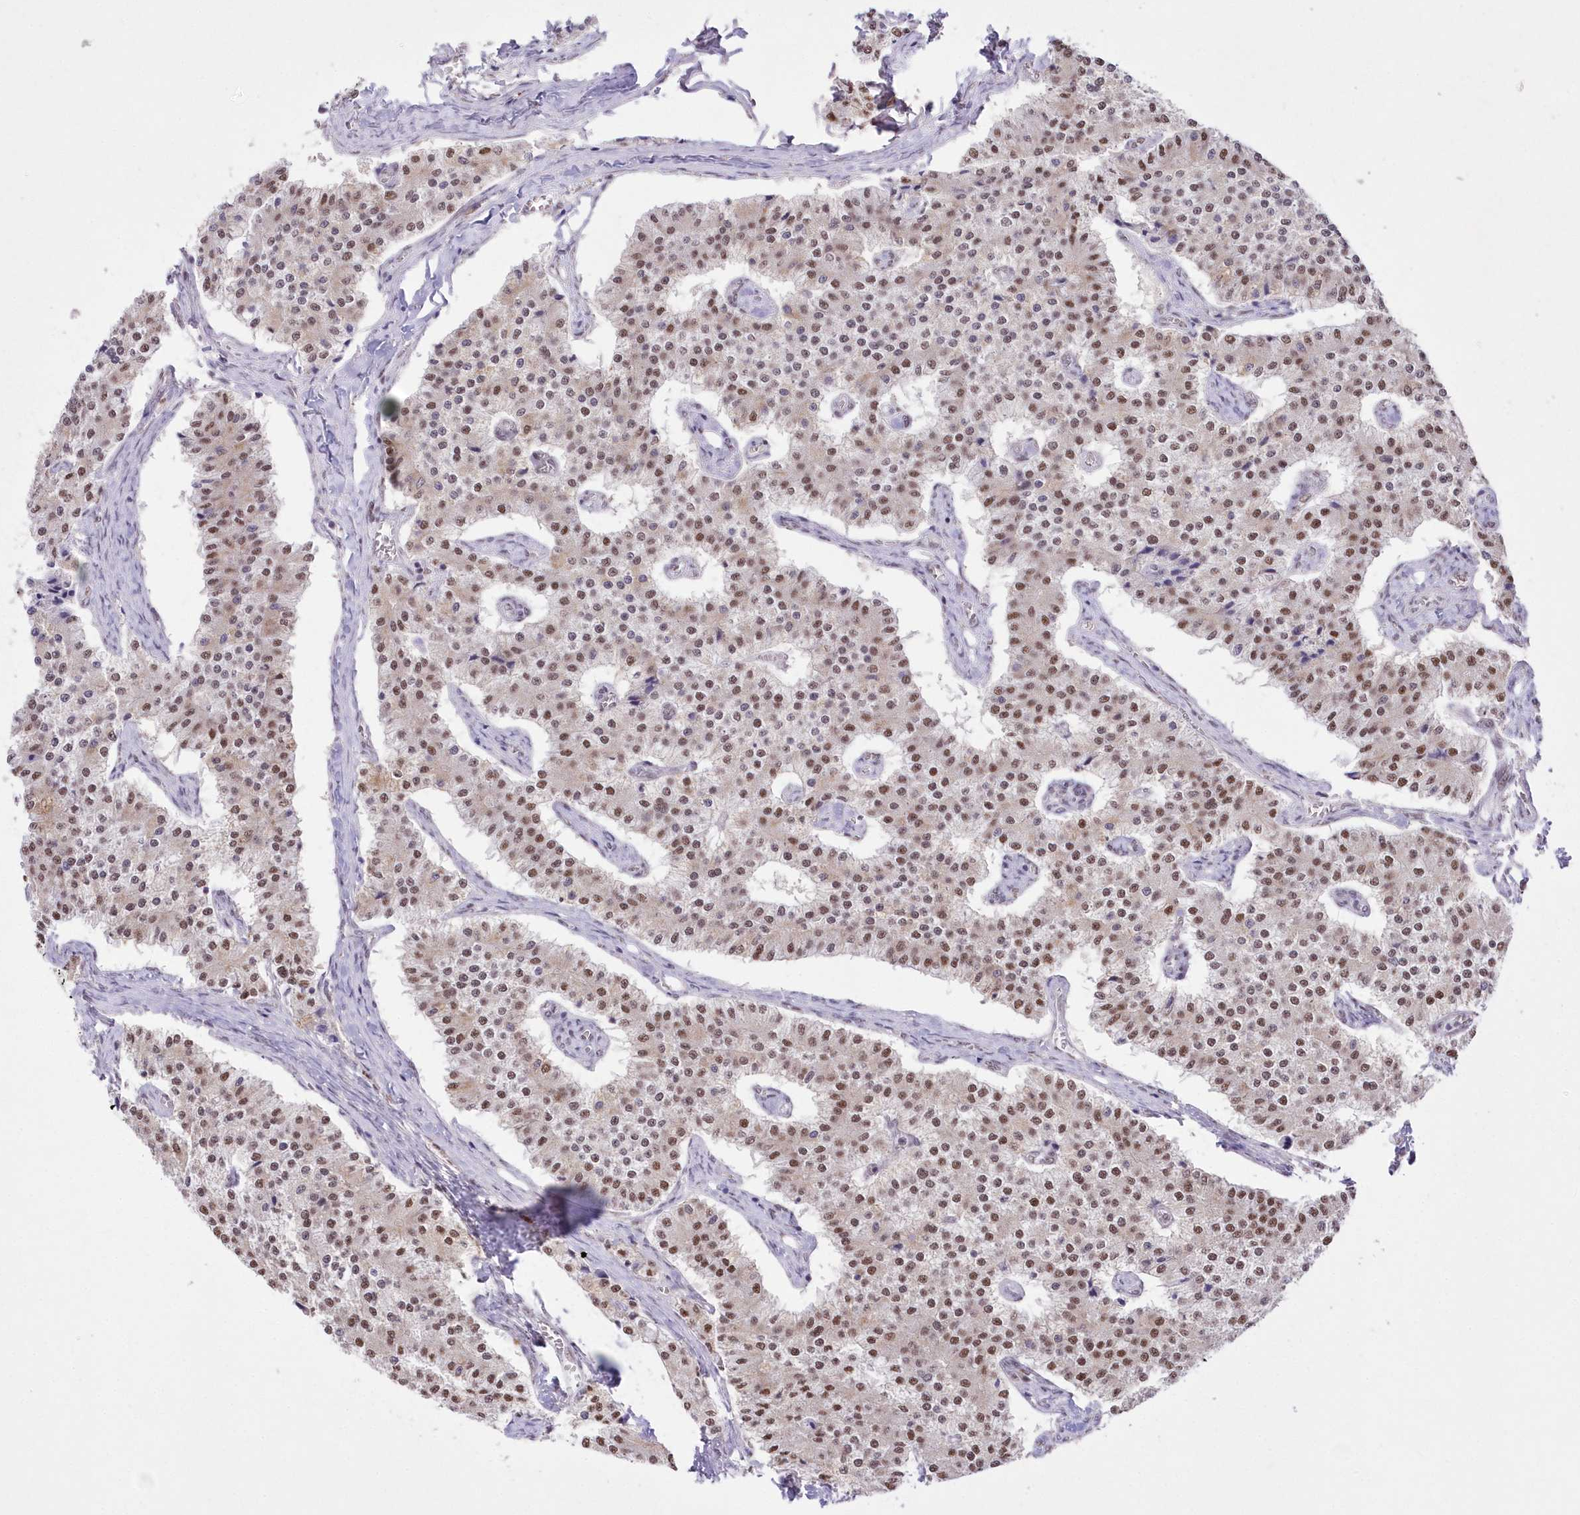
{"staining": {"intensity": "moderate", "quantity": ">75%", "location": "nuclear"}, "tissue": "carcinoid", "cell_type": "Tumor cells", "image_type": "cancer", "snomed": [{"axis": "morphology", "description": "Carcinoid, malignant, NOS"}, {"axis": "topography", "description": "Colon"}], "caption": "Carcinoid was stained to show a protein in brown. There is medium levels of moderate nuclear positivity in about >75% of tumor cells.", "gene": "NSUN2", "patient": {"sex": "female", "age": 52}}